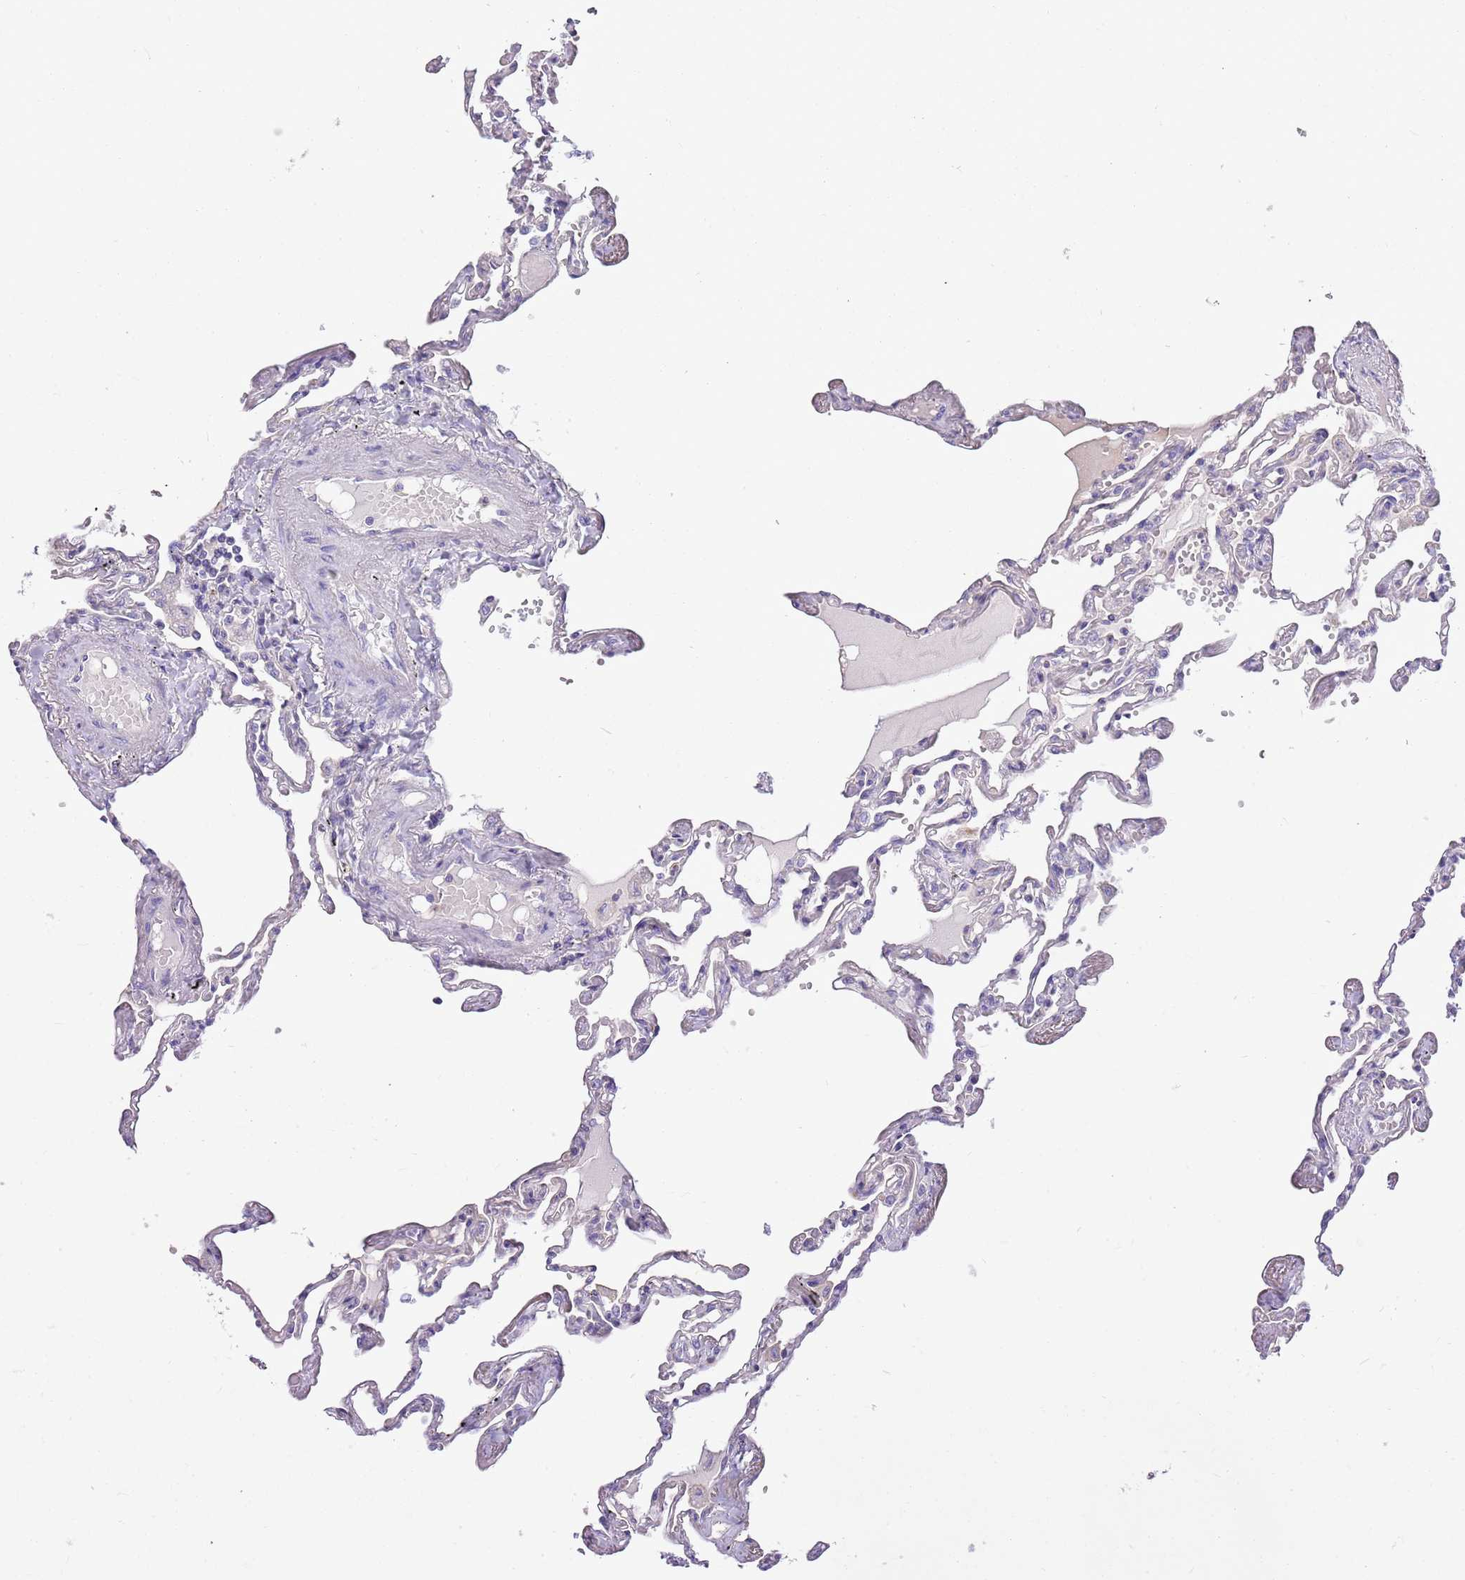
{"staining": {"intensity": "negative", "quantity": "none", "location": "none"}, "tissue": "lung", "cell_type": "Alveolar cells", "image_type": "normal", "snomed": [{"axis": "morphology", "description": "Normal tissue, NOS"}, {"axis": "topography", "description": "Lung"}], "caption": "Alveolar cells are negative for brown protein staining in unremarkable lung. The staining was performed using DAB (3,3'-diaminobenzidine) to visualize the protein expression in brown, while the nuclei were stained in blue with hematoxylin (Magnification: 20x).", "gene": "CNPPD1", "patient": {"sex": "female", "age": 67}}